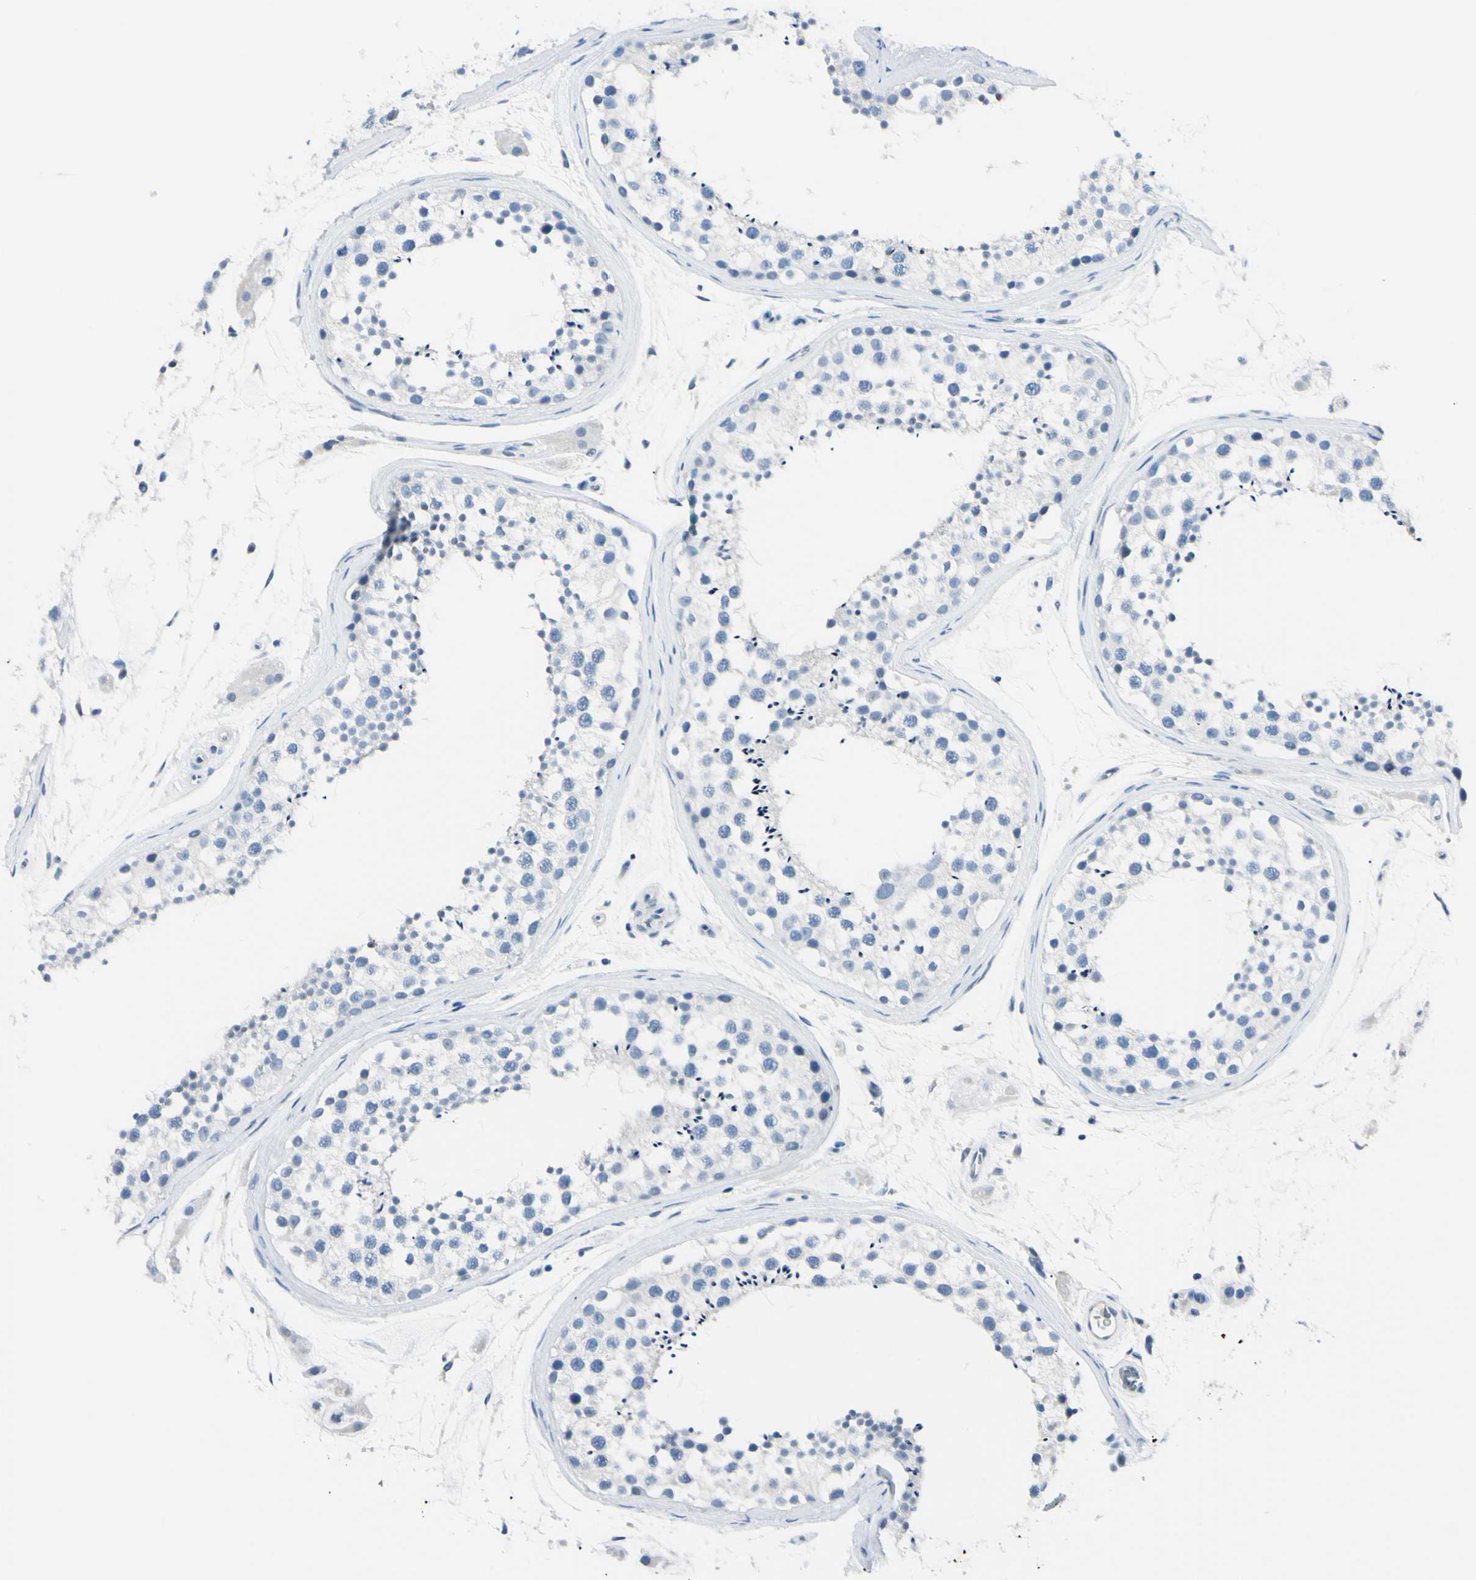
{"staining": {"intensity": "negative", "quantity": "none", "location": "none"}, "tissue": "testis", "cell_type": "Cells in seminiferous ducts", "image_type": "normal", "snomed": [{"axis": "morphology", "description": "Normal tissue, NOS"}, {"axis": "topography", "description": "Testis"}], "caption": "Photomicrograph shows no protein expression in cells in seminiferous ducts of normal testis.", "gene": "FOLH1", "patient": {"sex": "male", "age": 46}}